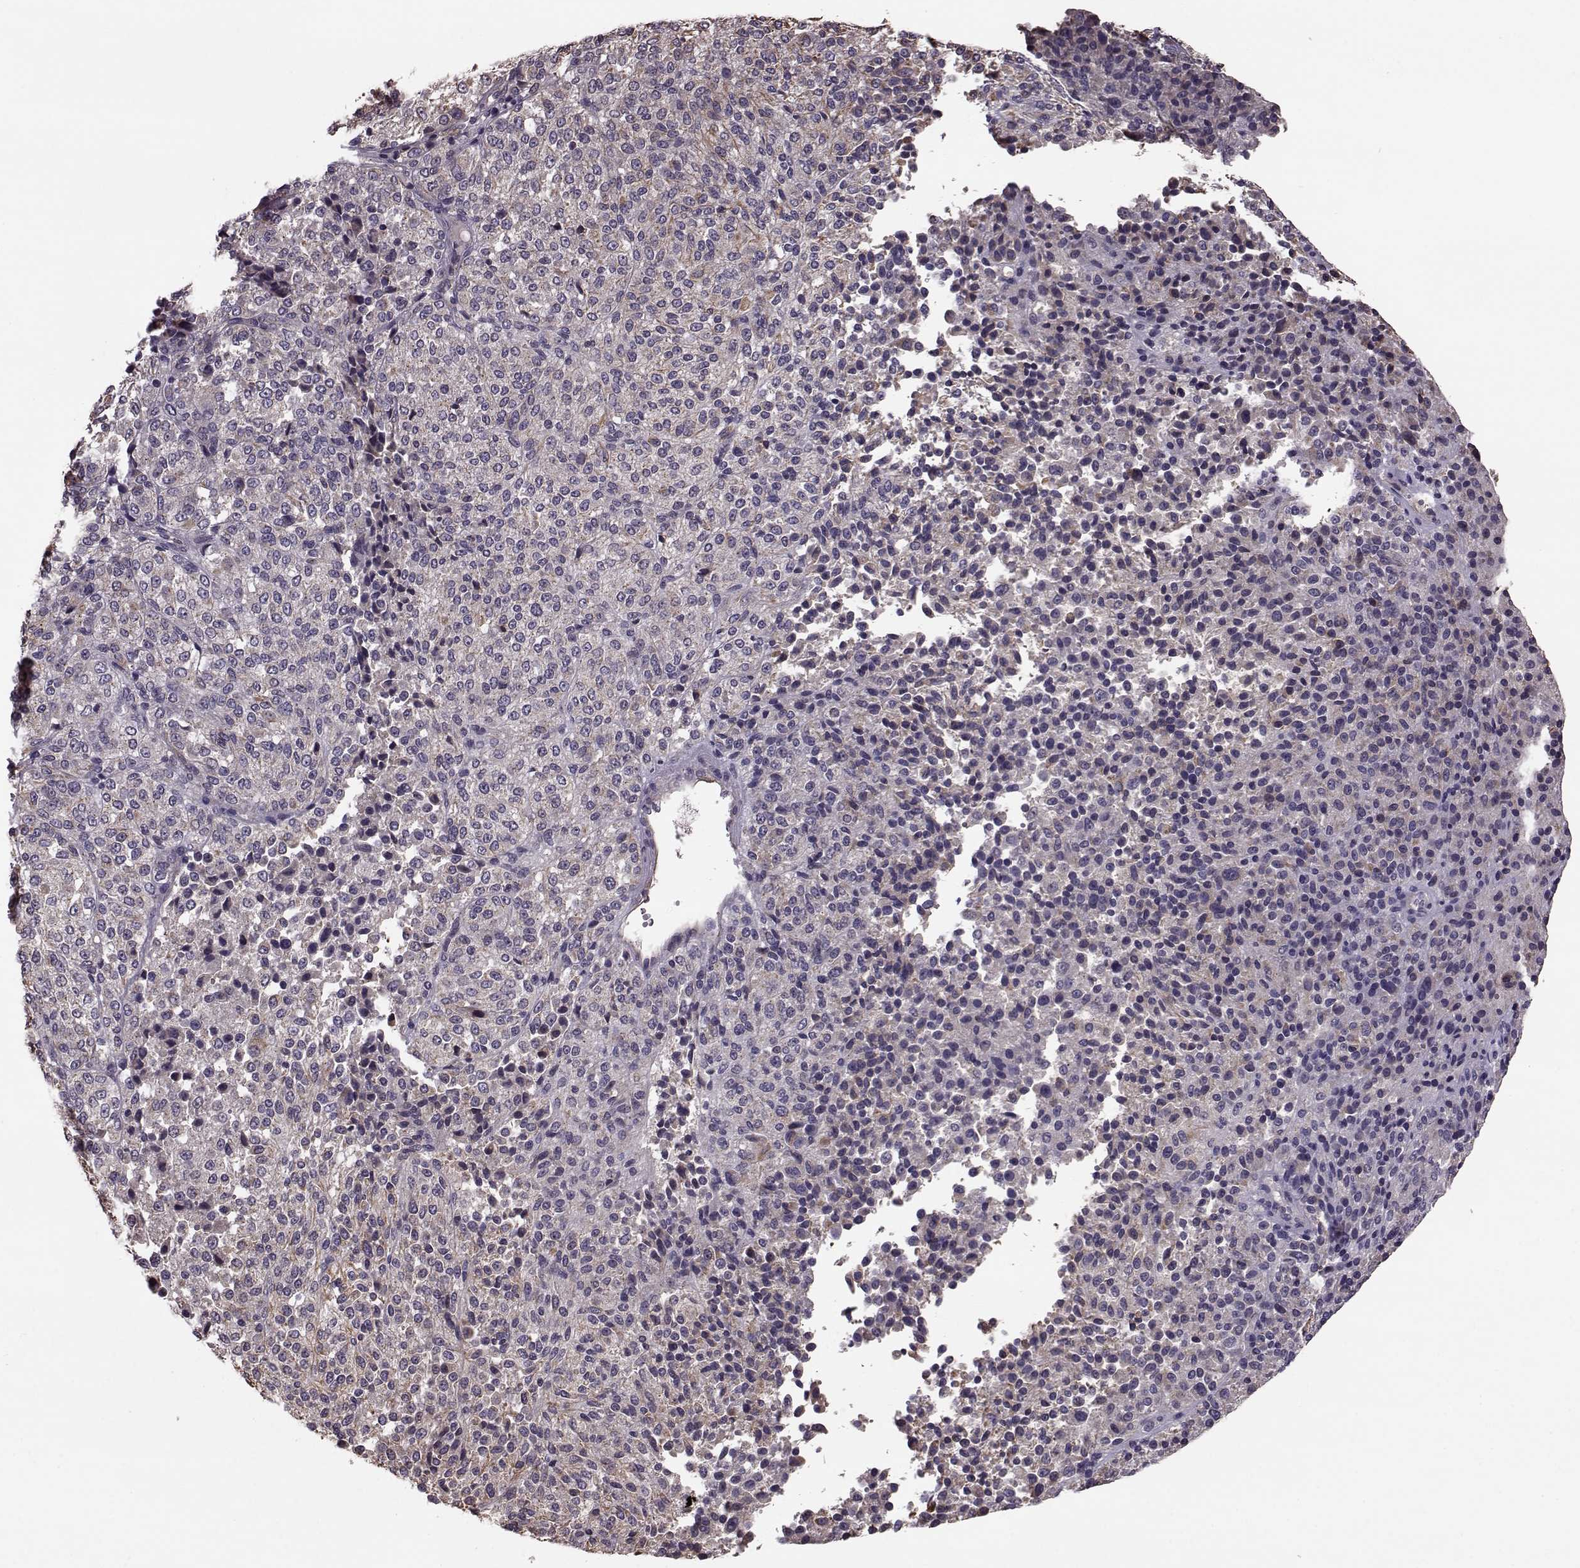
{"staining": {"intensity": "negative", "quantity": "none", "location": "none"}, "tissue": "melanoma", "cell_type": "Tumor cells", "image_type": "cancer", "snomed": [{"axis": "morphology", "description": "Malignant melanoma, Metastatic site"}, {"axis": "topography", "description": "Brain"}], "caption": "The immunohistochemistry image has no significant positivity in tumor cells of melanoma tissue.", "gene": "NTF3", "patient": {"sex": "female", "age": 56}}